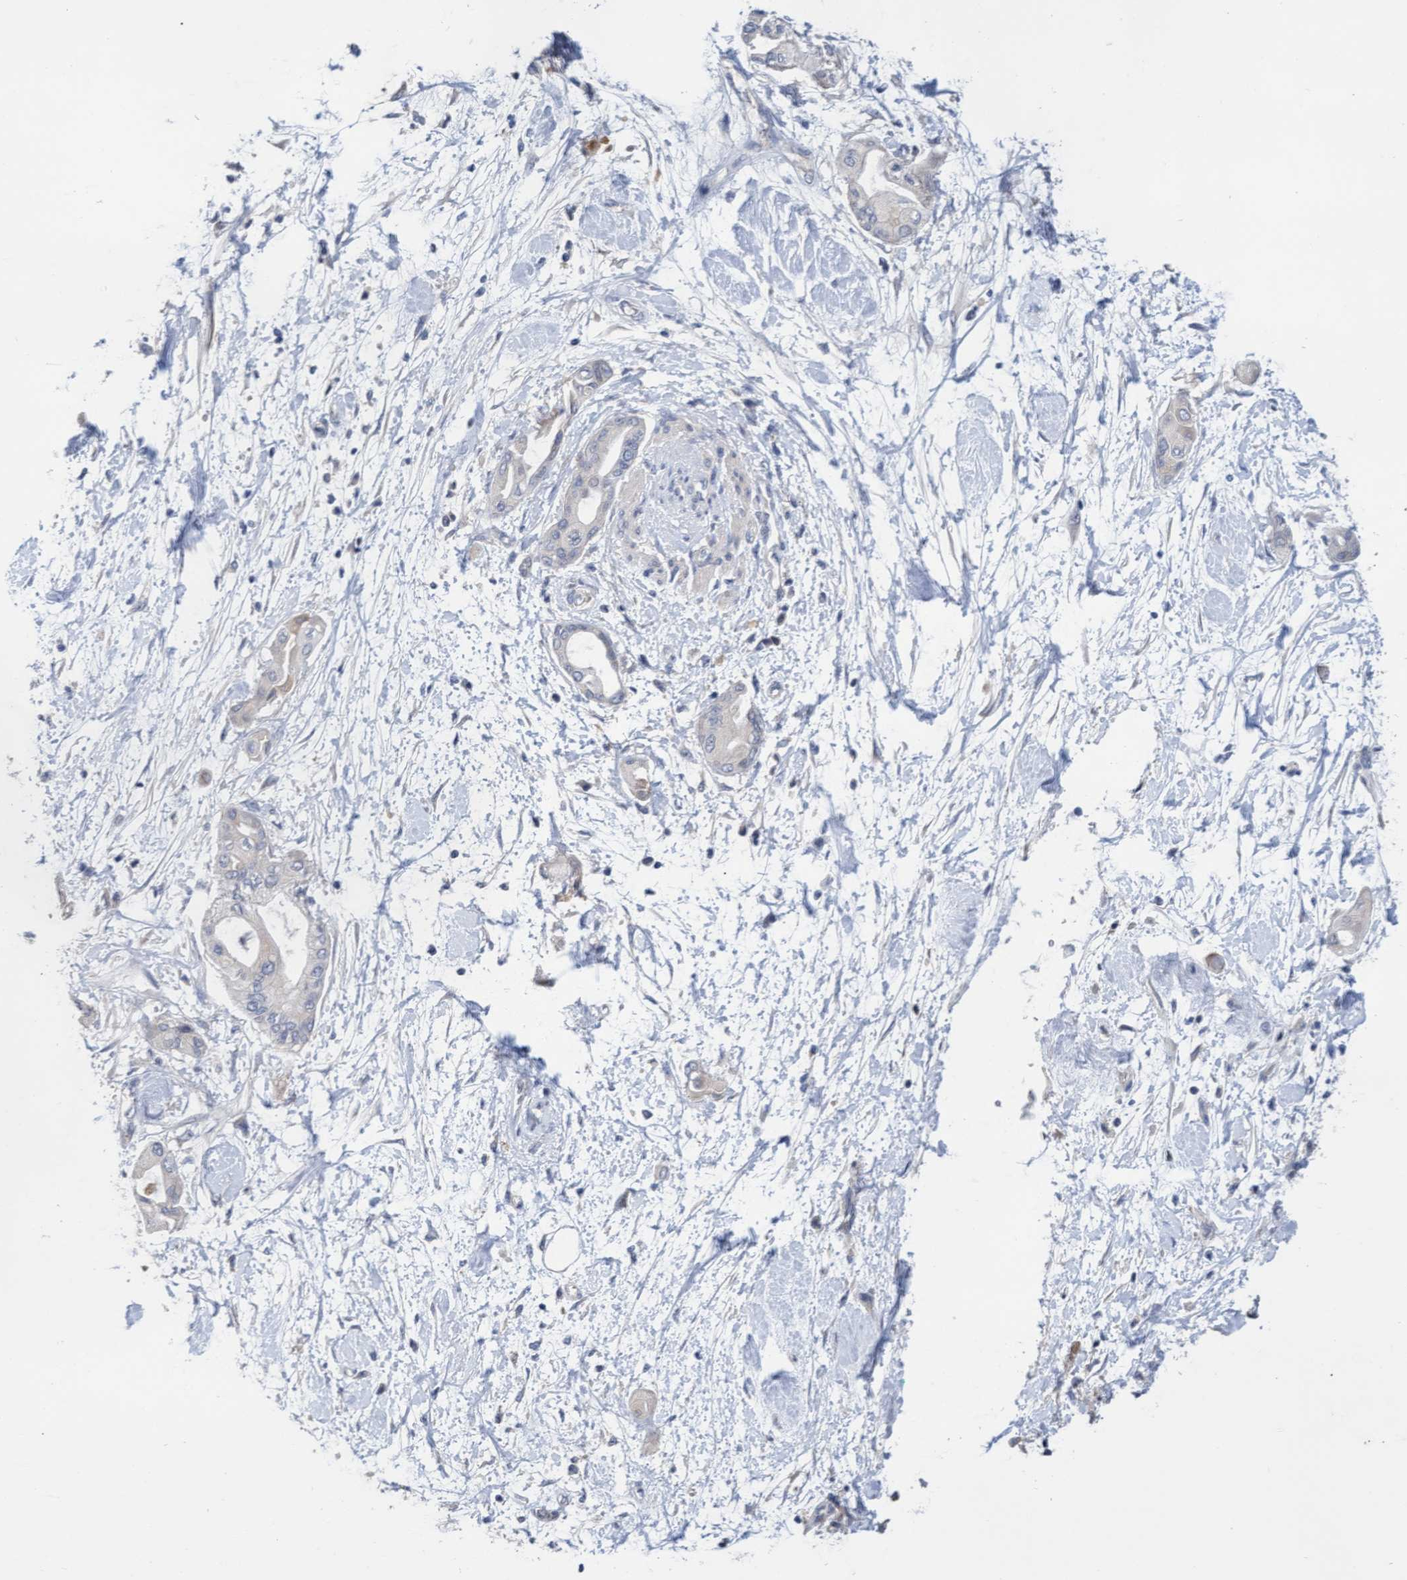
{"staining": {"intensity": "negative", "quantity": "none", "location": "none"}, "tissue": "pancreatic cancer", "cell_type": "Tumor cells", "image_type": "cancer", "snomed": [{"axis": "morphology", "description": "Adenocarcinoma, NOS"}, {"axis": "morphology", "description": "Adenocarcinoma, metastatic, NOS"}, {"axis": "topography", "description": "Lymph node"}, {"axis": "topography", "description": "Pancreas"}, {"axis": "topography", "description": "Duodenum"}], "caption": "Protein analysis of pancreatic cancer displays no significant expression in tumor cells. Brightfield microscopy of immunohistochemistry (IHC) stained with DAB (brown) and hematoxylin (blue), captured at high magnification.", "gene": "ABCF2", "patient": {"sex": "female", "age": 64}}